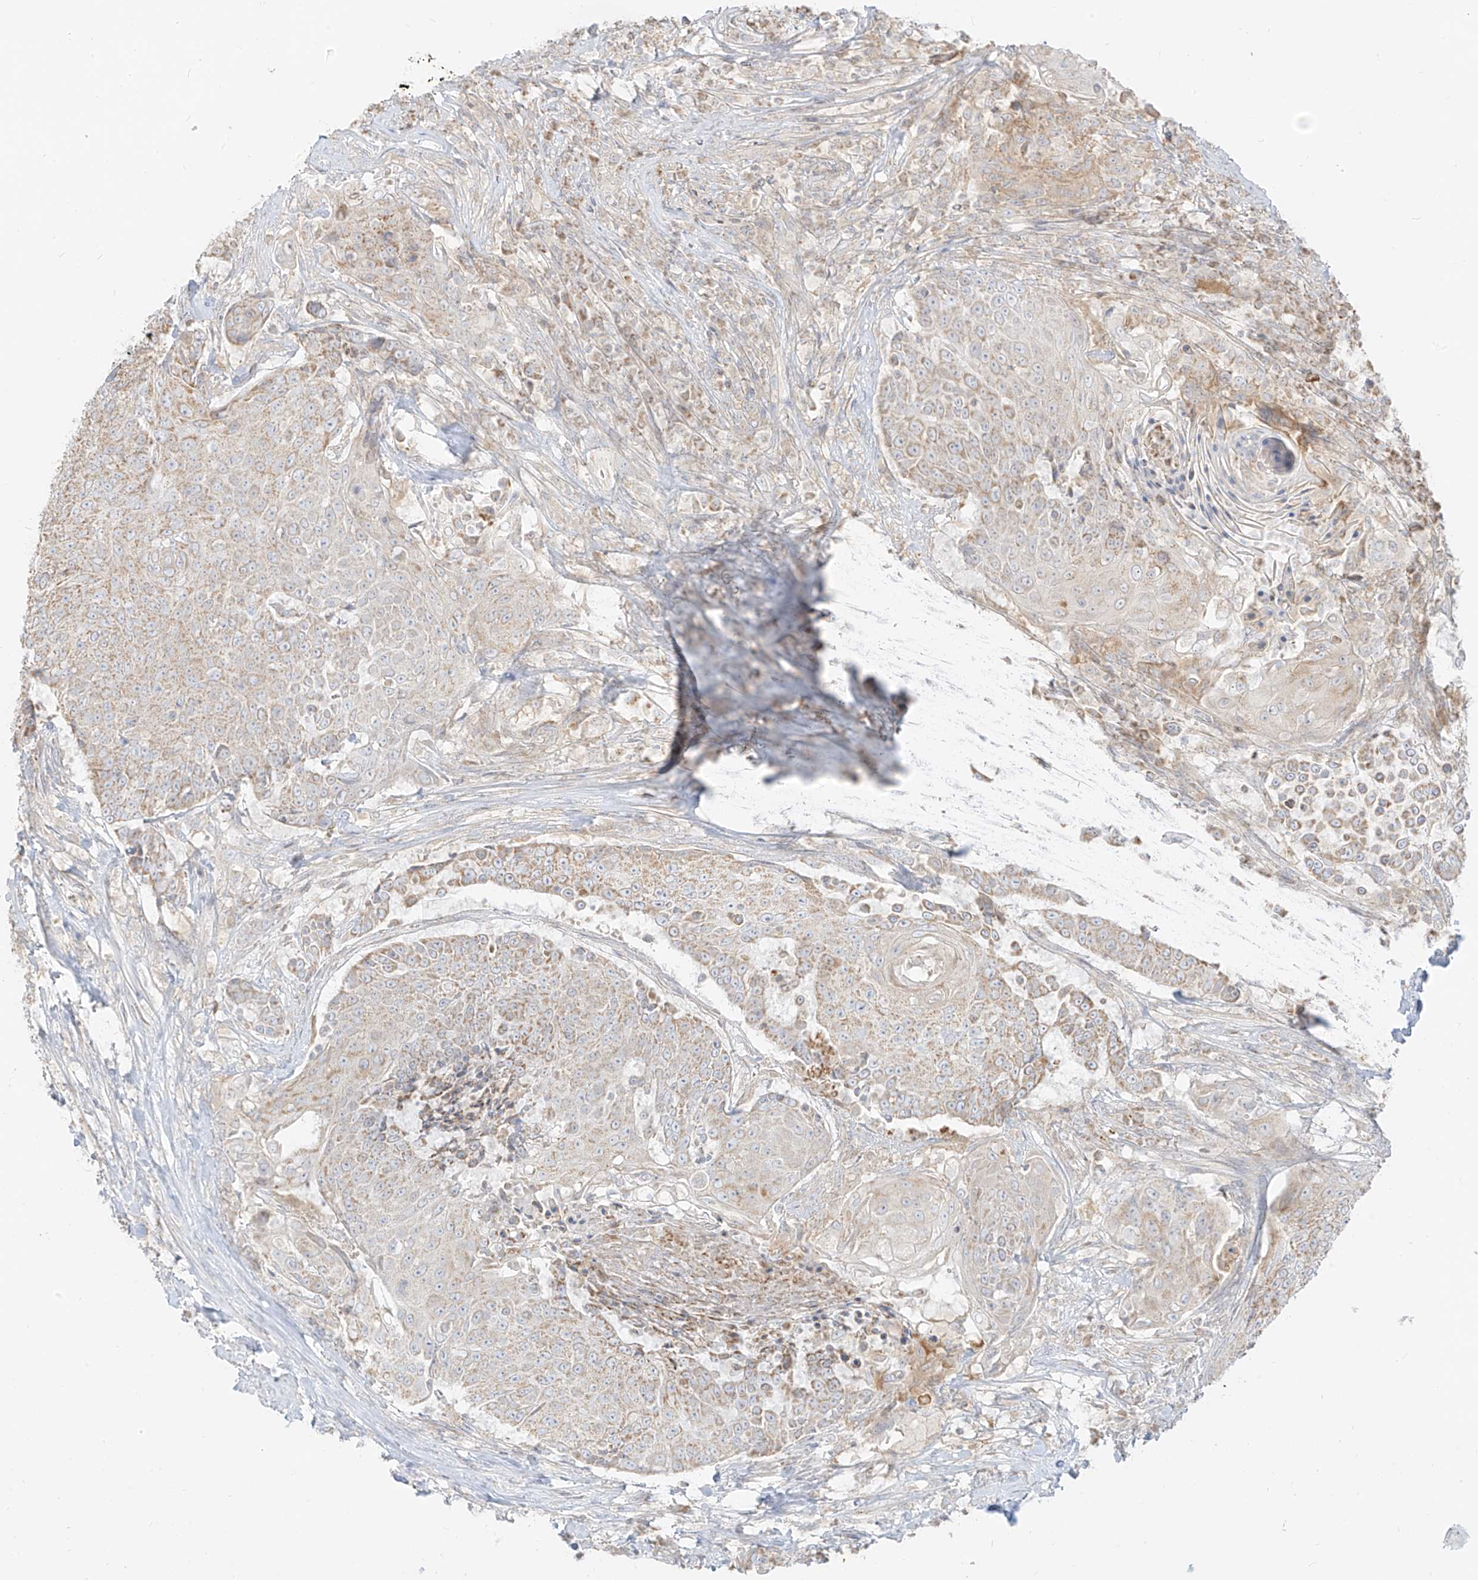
{"staining": {"intensity": "weak", "quantity": "25%-75%", "location": "cytoplasmic/membranous"}, "tissue": "urothelial cancer", "cell_type": "Tumor cells", "image_type": "cancer", "snomed": [{"axis": "morphology", "description": "Urothelial carcinoma, High grade"}, {"axis": "topography", "description": "Urinary bladder"}], "caption": "High-grade urothelial carcinoma was stained to show a protein in brown. There is low levels of weak cytoplasmic/membranous staining in approximately 25%-75% of tumor cells.", "gene": "ZIM3", "patient": {"sex": "female", "age": 63}}